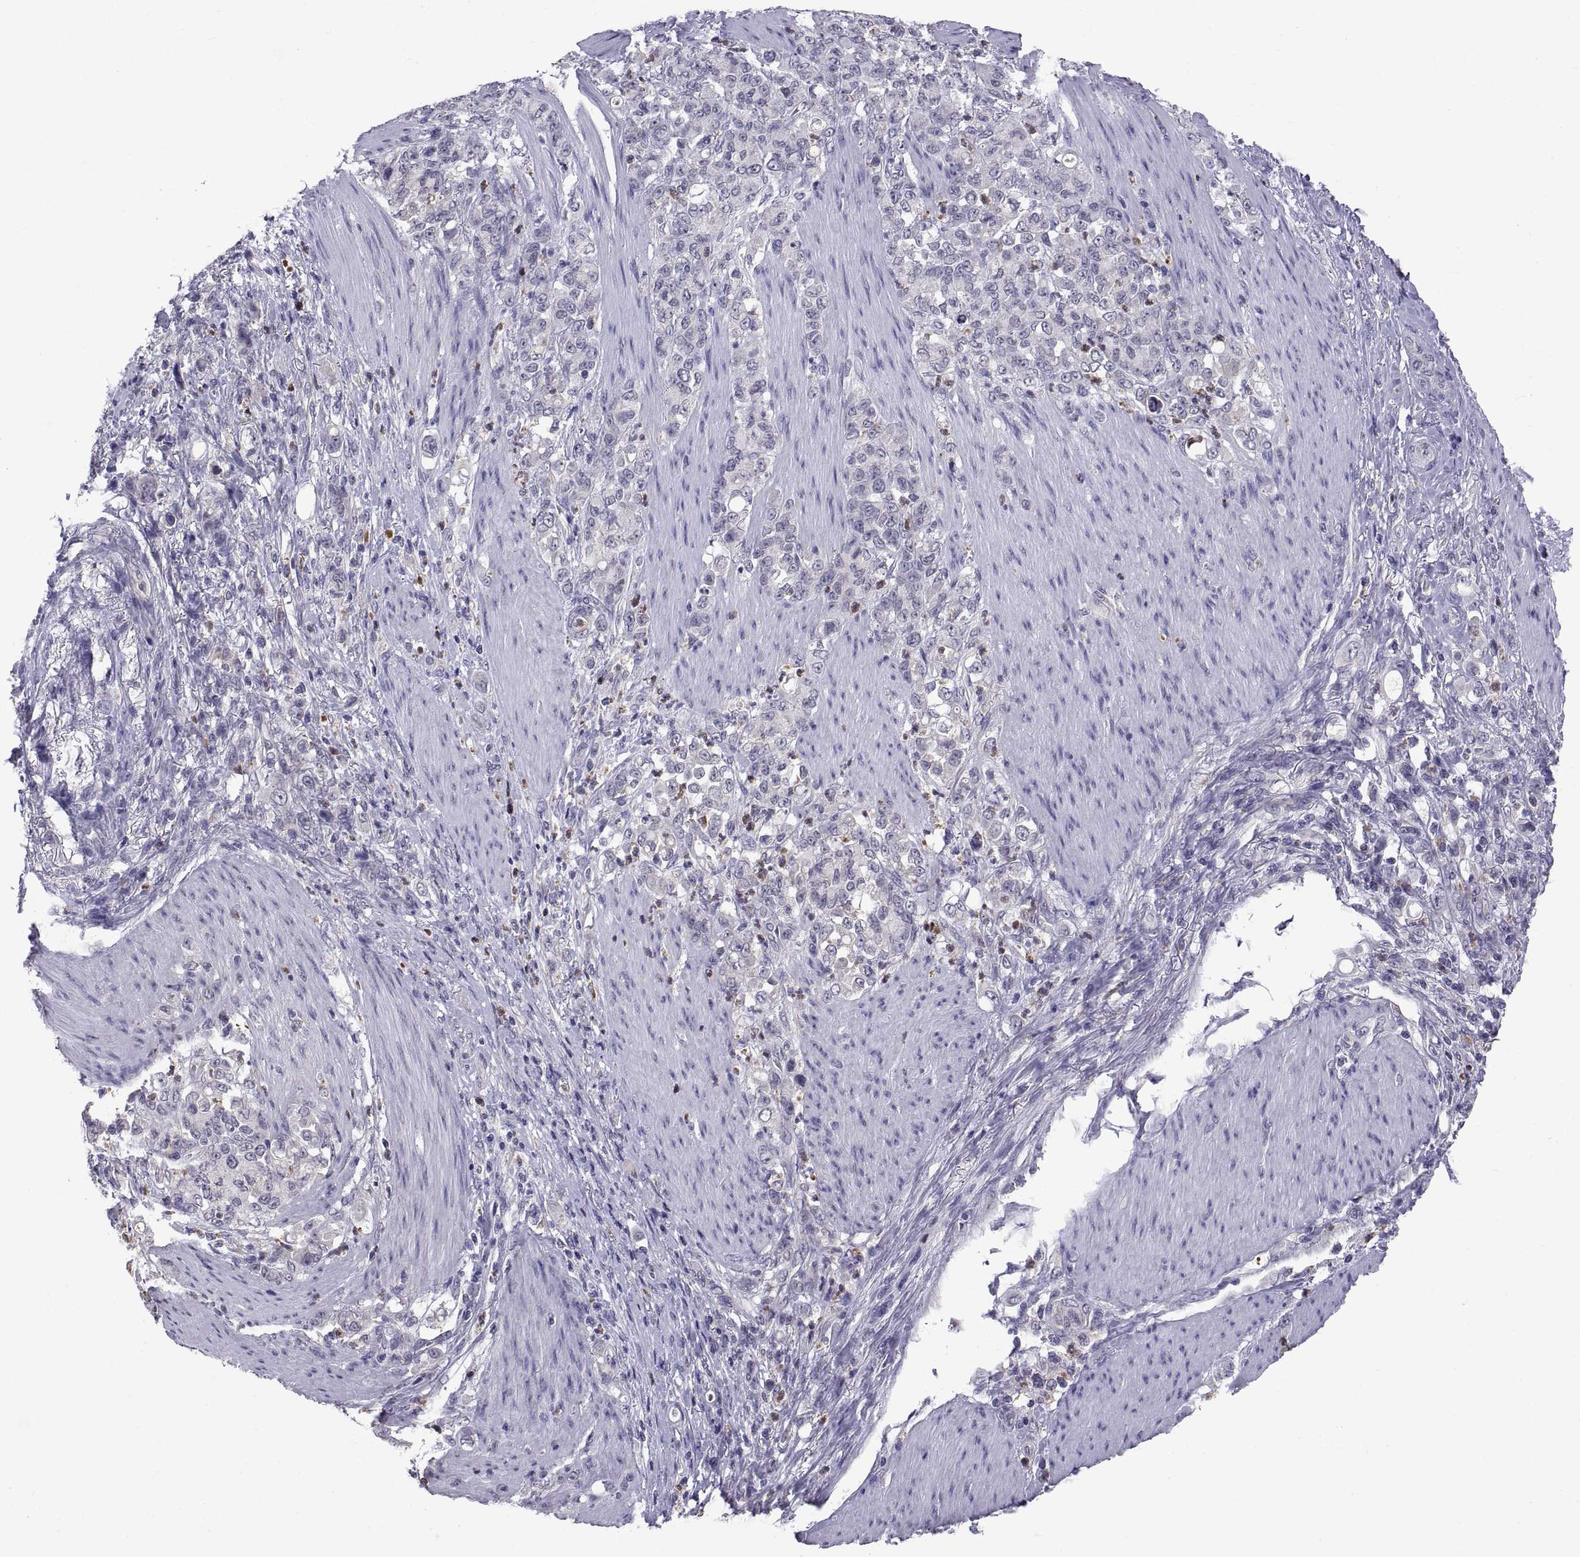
{"staining": {"intensity": "negative", "quantity": "none", "location": "none"}, "tissue": "stomach cancer", "cell_type": "Tumor cells", "image_type": "cancer", "snomed": [{"axis": "morphology", "description": "Adenocarcinoma, NOS"}, {"axis": "topography", "description": "Stomach"}], "caption": "Tumor cells show no significant staining in stomach cancer. (DAB immunohistochemistry with hematoxylin counter stain).", "gene": "PKP1", "patient": {"sex": "female", "age": 79}}